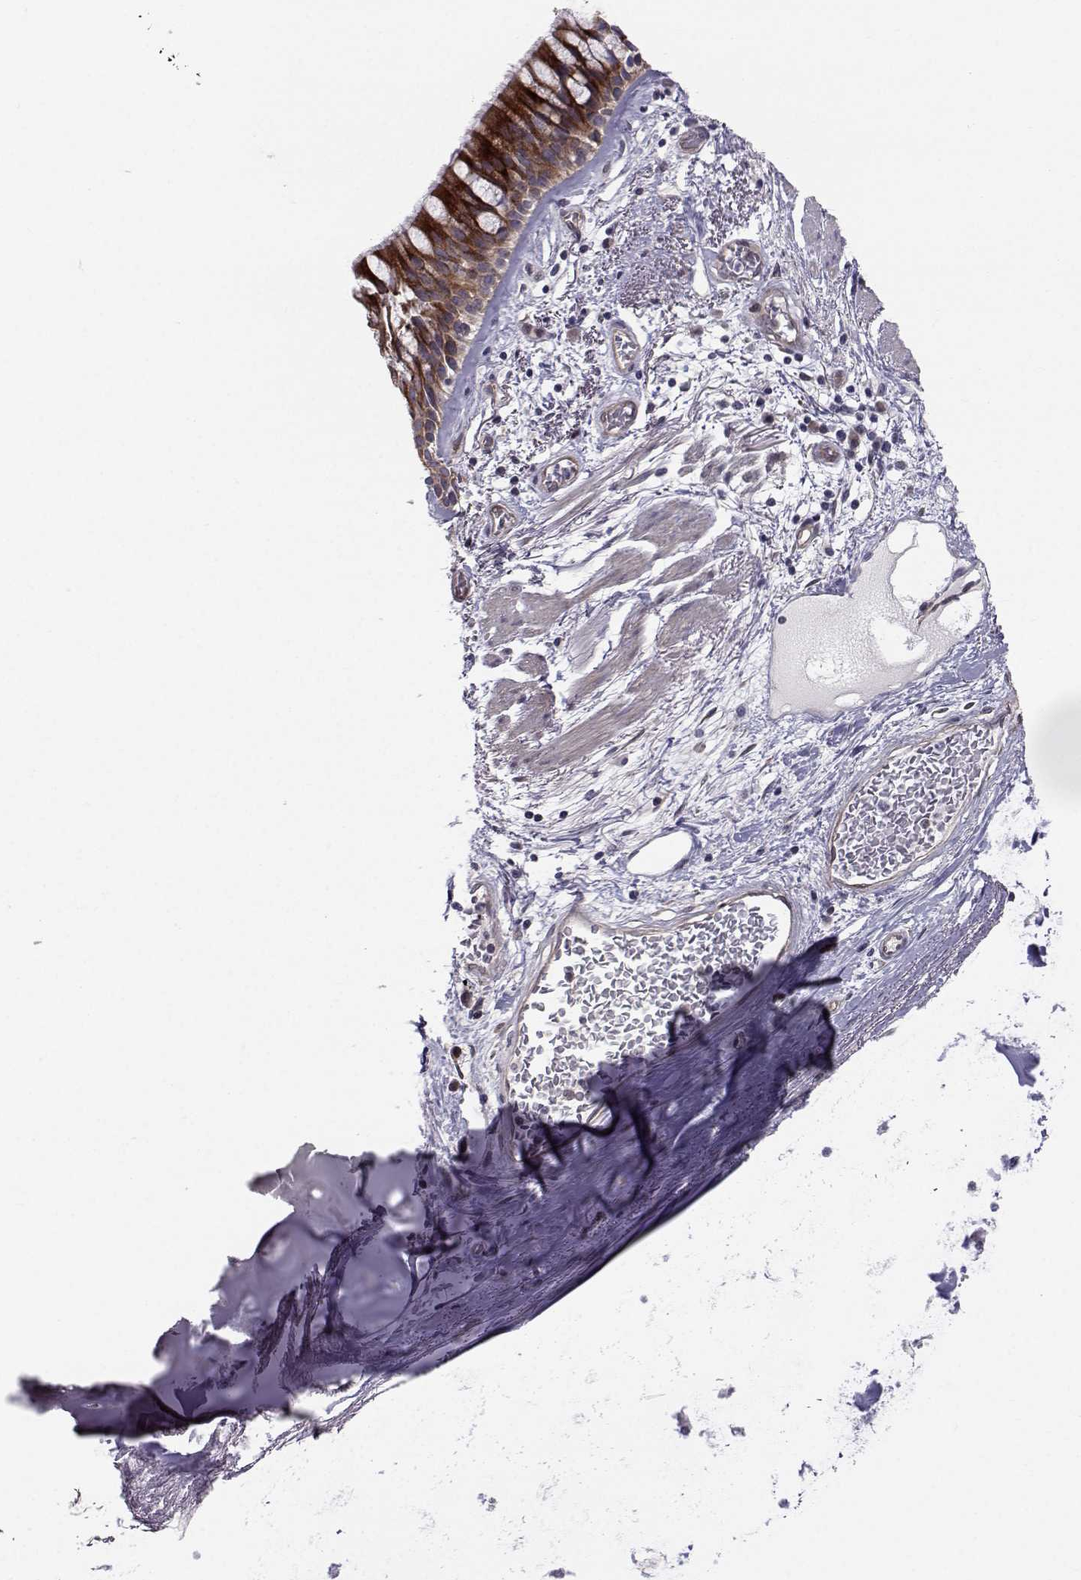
{"staining": {"intensity": "strong", "quantity": "25%-75%", "location": "cytoplasmic/membranous"}, "tissue": "bronchus", "cell_type": "Respiratory epithelial cells", "image_type": "normal", "snomed": [{"axis": "morphology", "description": "Normal tissue, NOS"}, {"axis": "topography", "description": "Bronchus"}, {"axis": "topography", "description": "Lung"}], "caption": "Strong cytoplasmic/membranous protein positivity is seen in approximately 25%-75% of respiratory epithelial cells in bronchus. The staining was performed using DAB (3,3'-diaminobenzidine), with brown indicating positive protein expression. Nuclei are stained blue with hematoxylin.", "gene": "HSP90AB1", "patient": {"sex": "female", "age": 57}}